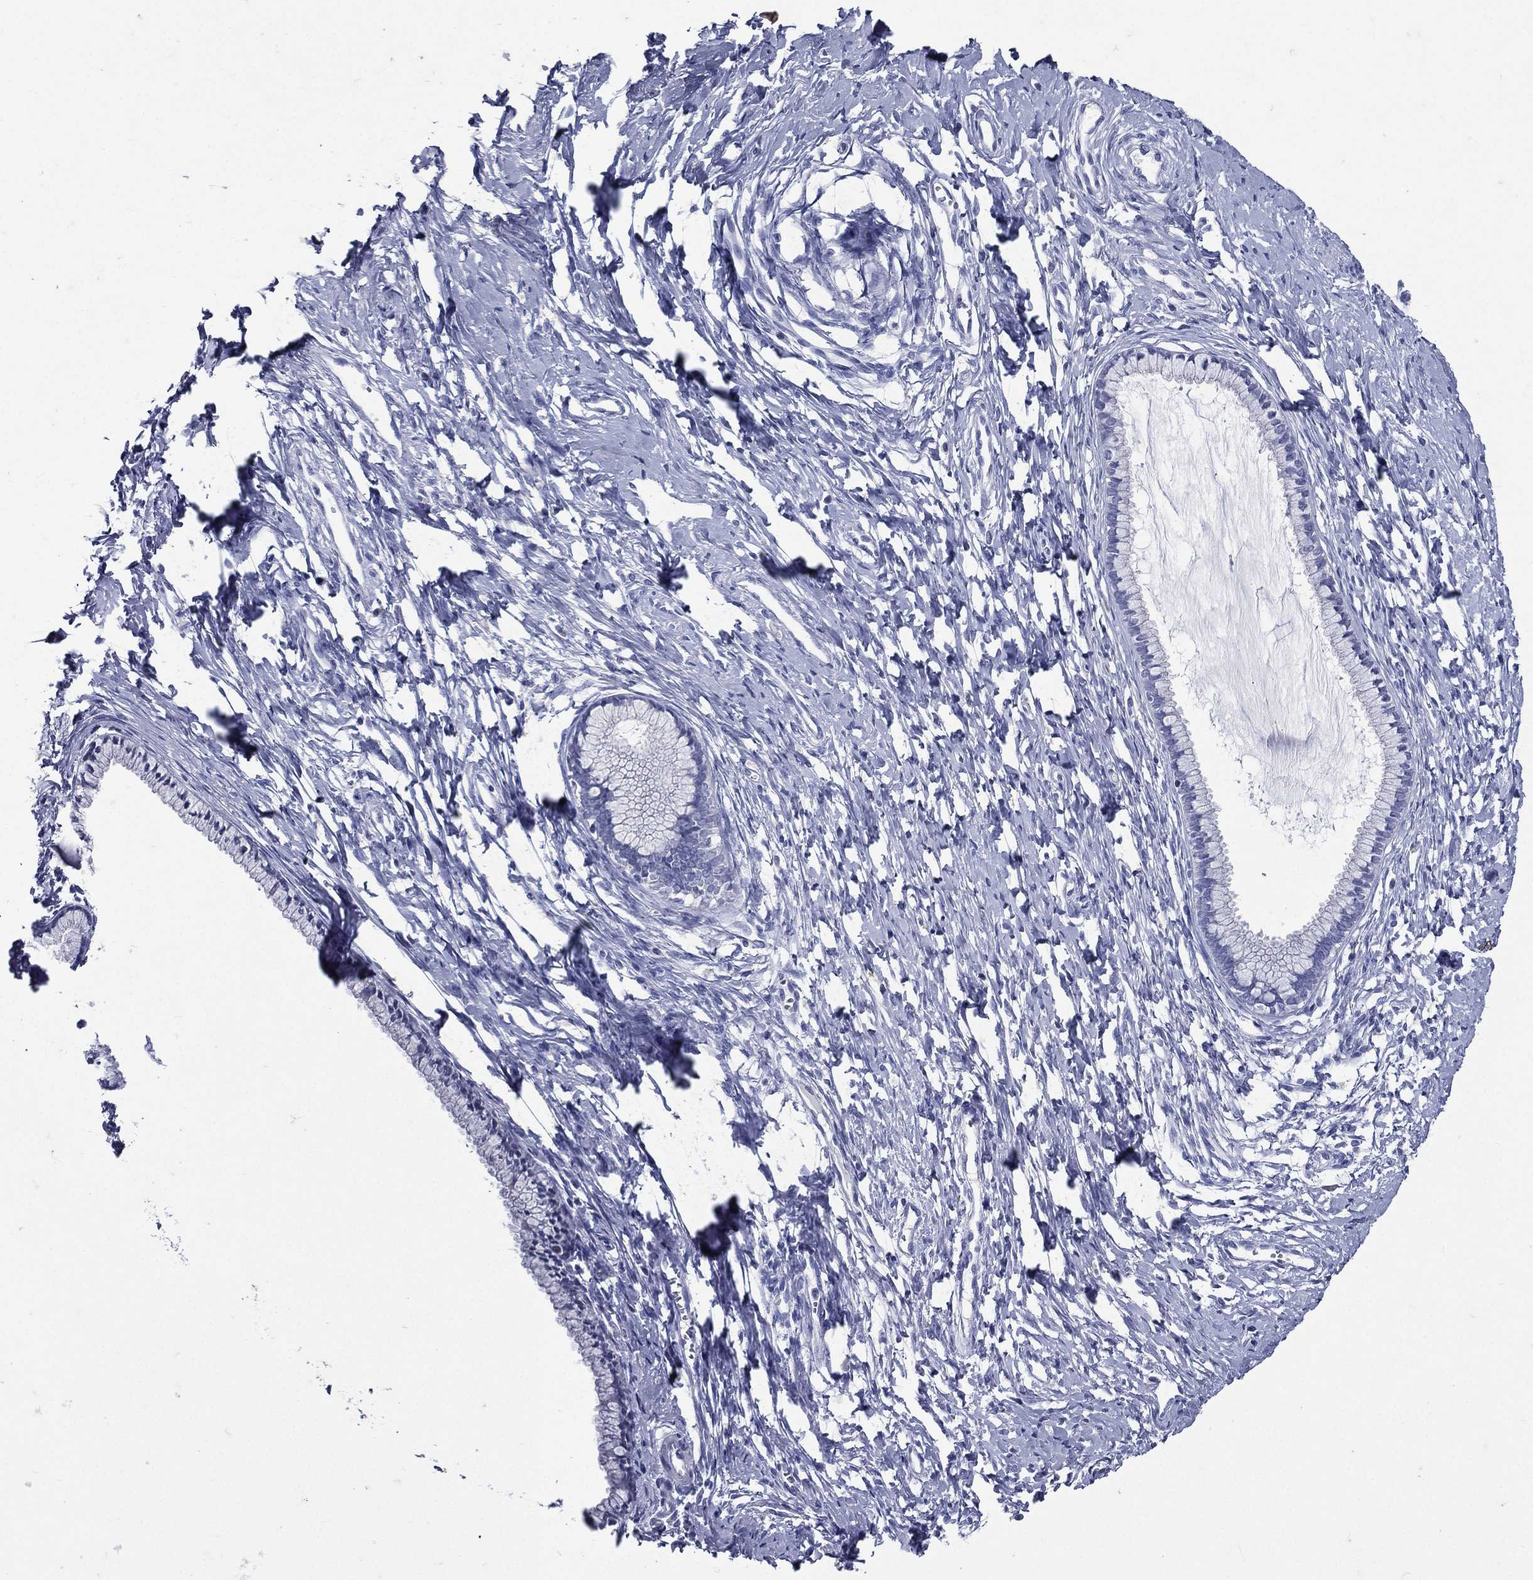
{"staining": {"intensity": "negative", "quantity": "none", "location": "none"}, "tissue": "cervix", "cell_type": "Glandular cells", "image_type": "normal", "snomed": [{"axis": "morphology", "description": "Normal tissue, NOS"}, {"axis": "topography", "description": "Cervix"}], "caption": "Immunohistochemistry of unremarkable cervix shows no expression in glandular cells. Nuclei are stained in blue.", "gene": "TGM1", "patient": {"sex": "female", "age": 40}}